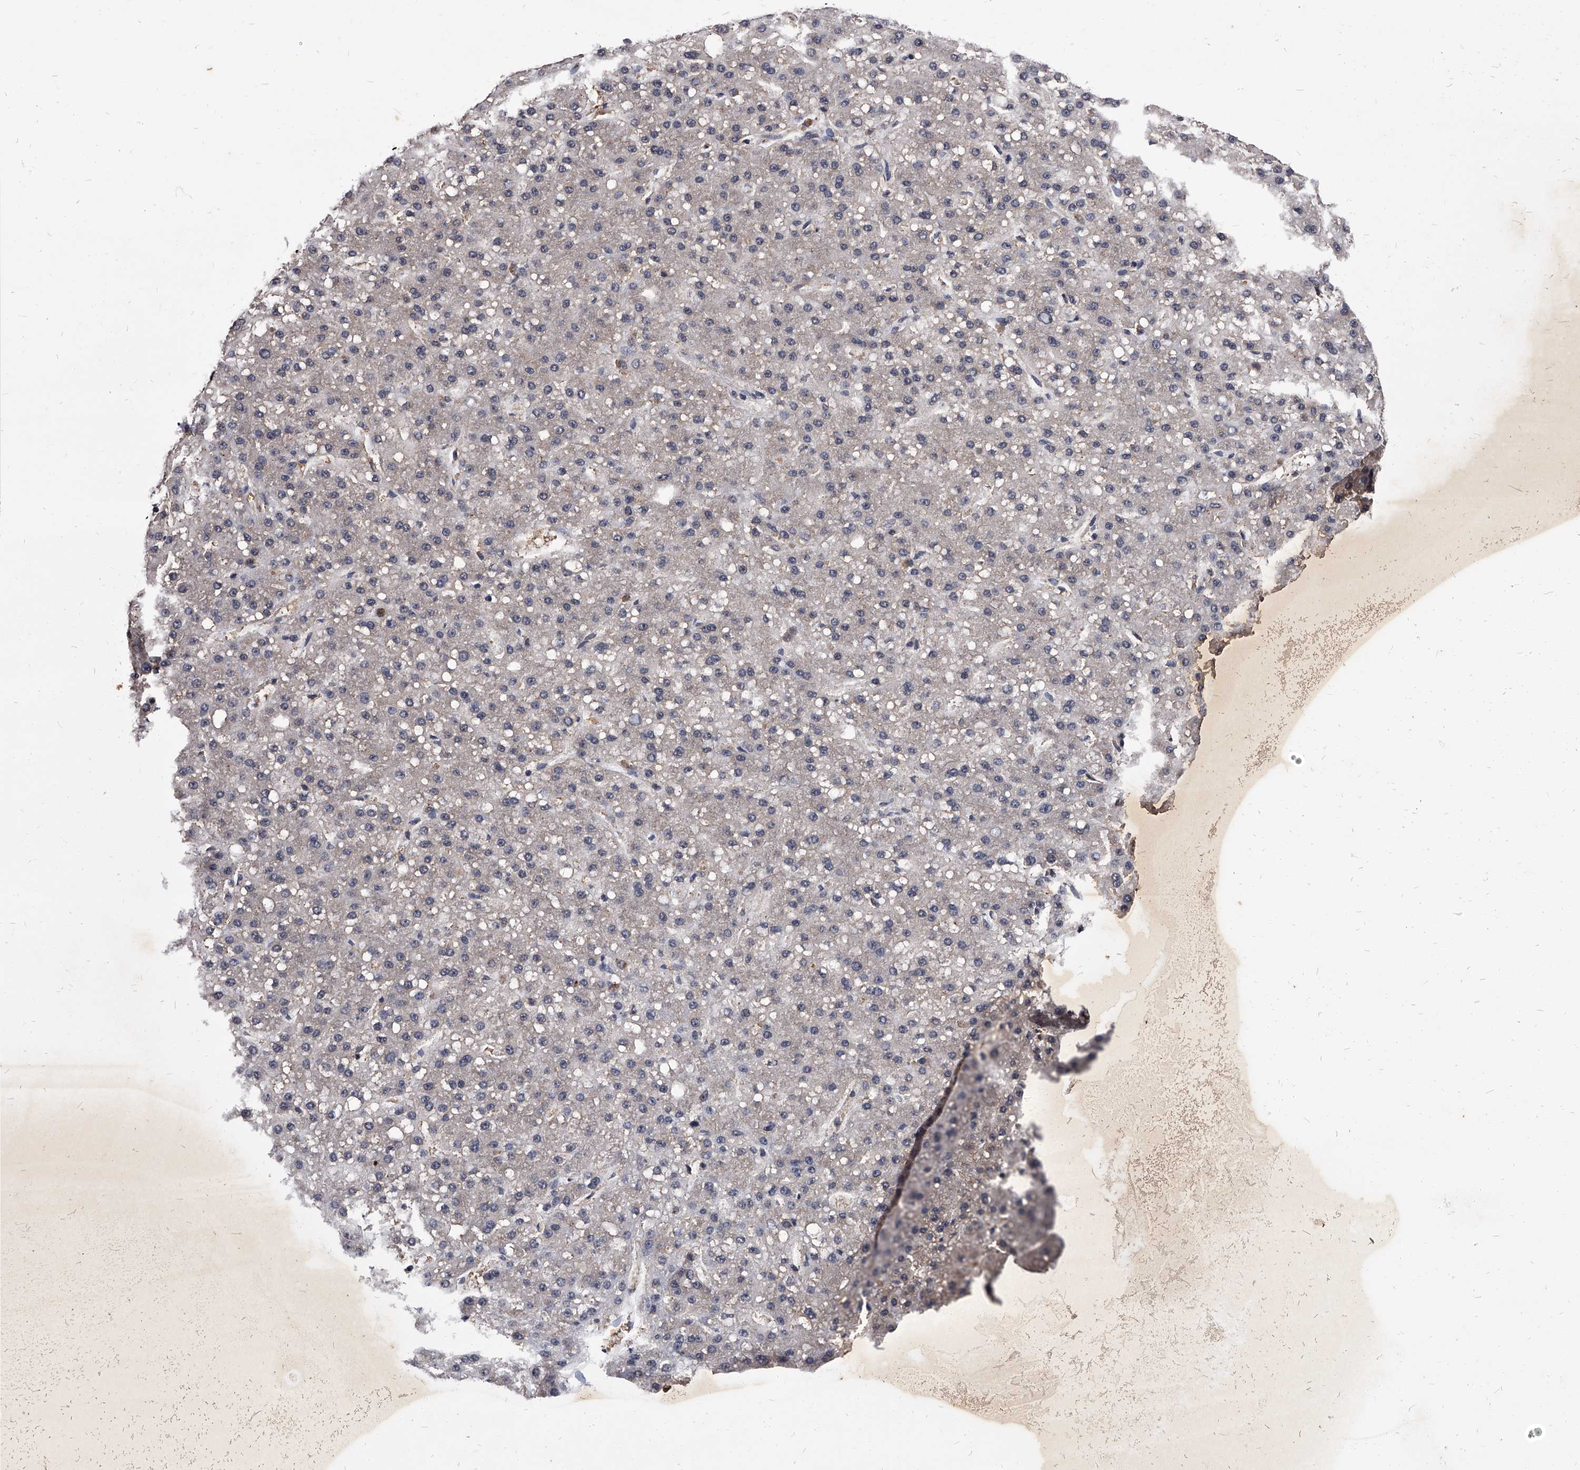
{"staining": {"intensity": "negative", "quantity": "none", "location": "none"}, "tissue": "liver cancer", "cell_type": "Tumor cells", "image_type": "cancer", "snomed": [{"axis": "morphology", "description": "Carcinoma, Hepatocellular, NOS"}, {"axis": "topography", "description": "Liver"}], "caption": "This is an immunohistochemistry histopathology image of human liver cancer. There is no staining in tumor cells.", "gene": "SLC18B1", "patient": {"sex": "male", "age": 67}}